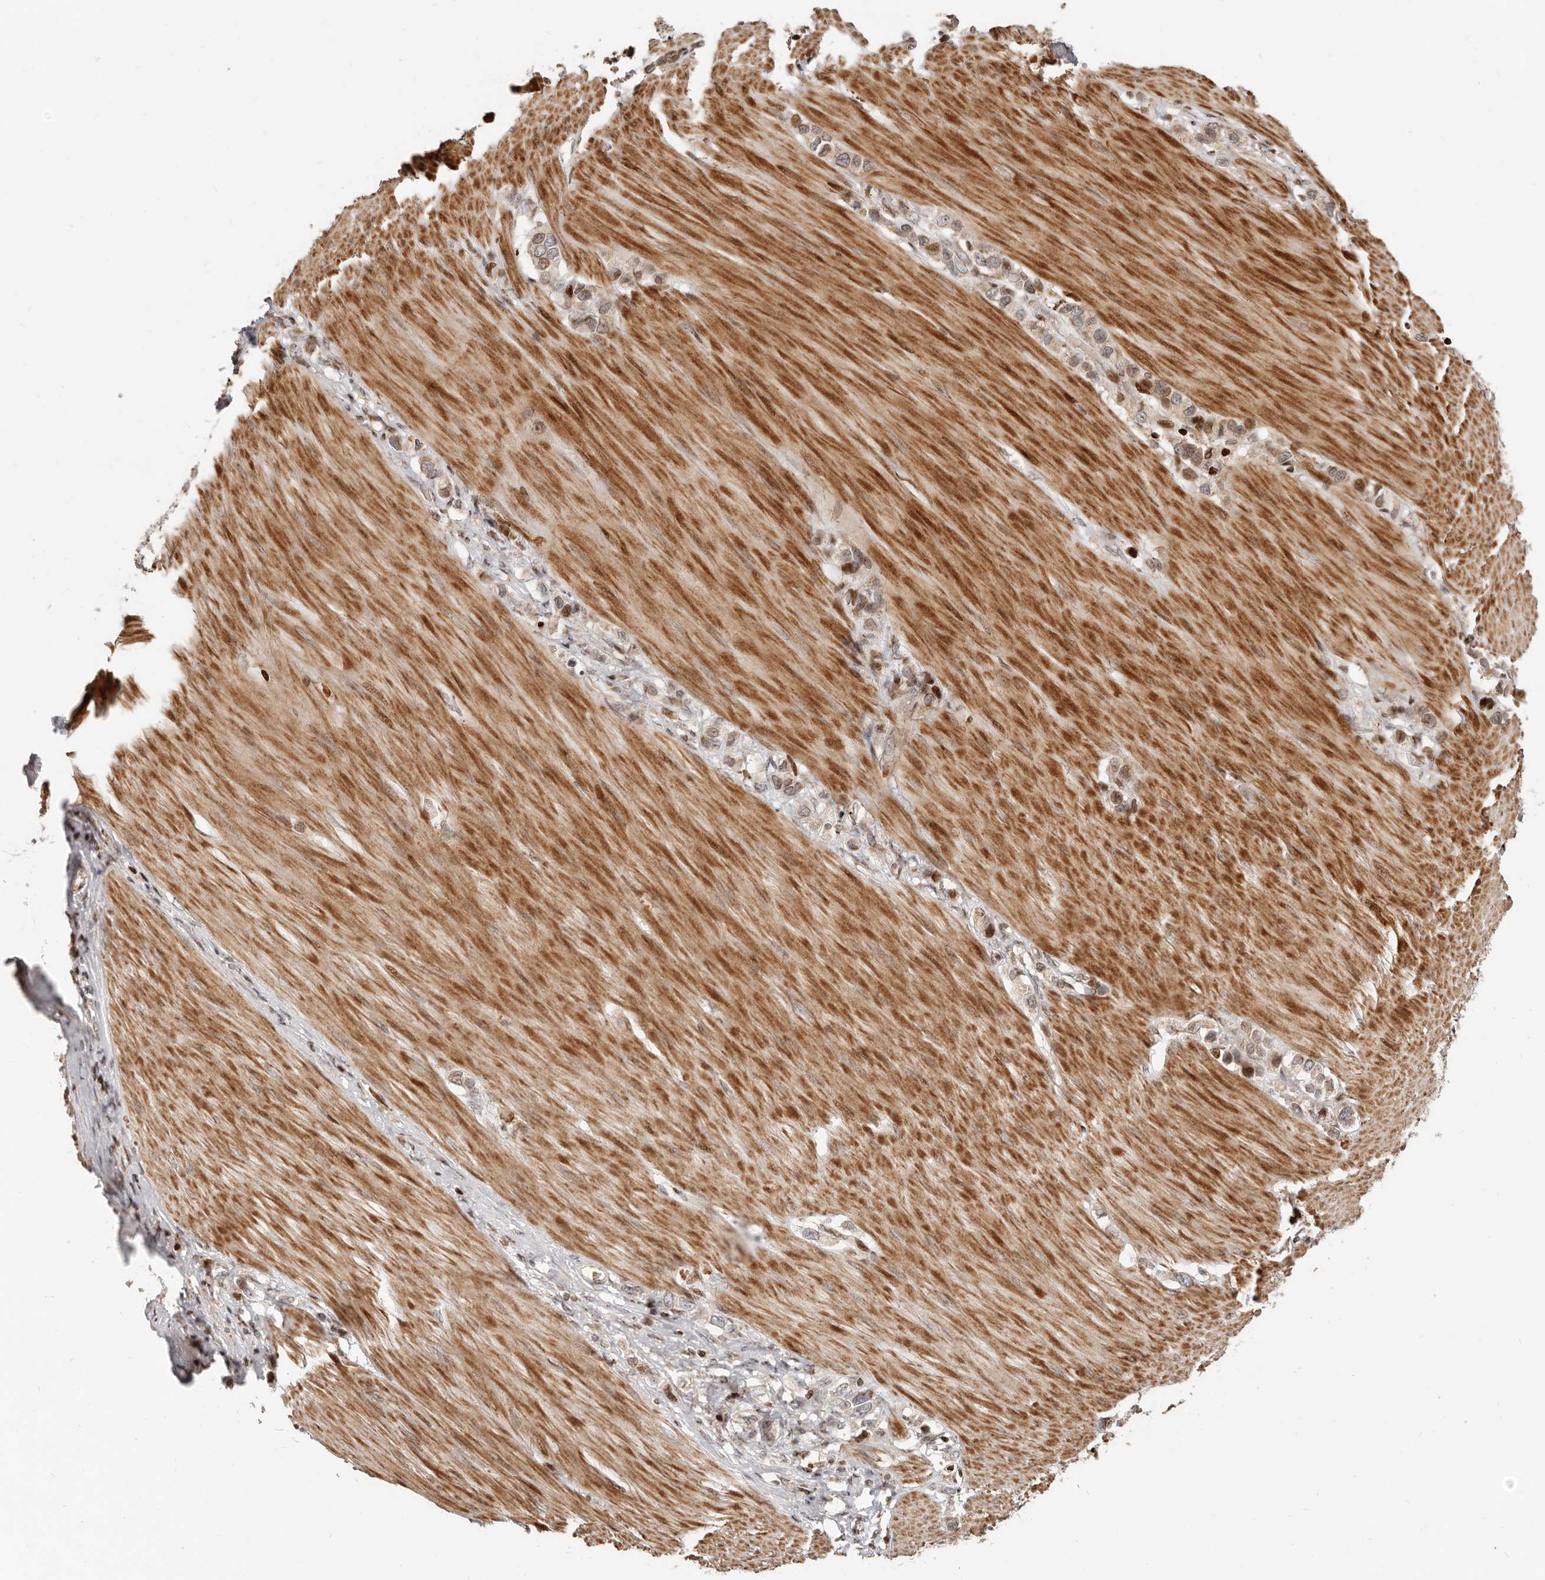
{"staining": {"intensity": "moderate", "quantity": "25%-75%", "location": "cytoplasmic/membranous,nuclear"}, "tissue": "stomach cancer", "cell_type": "Tumor cells", "image_type": "cancer", "snomed": [{"axis": "morphology", "description": "Adenocarcinoma, NOS"}, {"axis": "topography", "description": "Stomach"}], "caption": "This is a photomicrograph of IHC staining of adenocarcinoma (stomach), which shows moderate staining in the cytoplasmic/membranous and nuclear of tumor cells.", "gene": "TRIM4", "patient": {"sex": "female", "age": 65}}